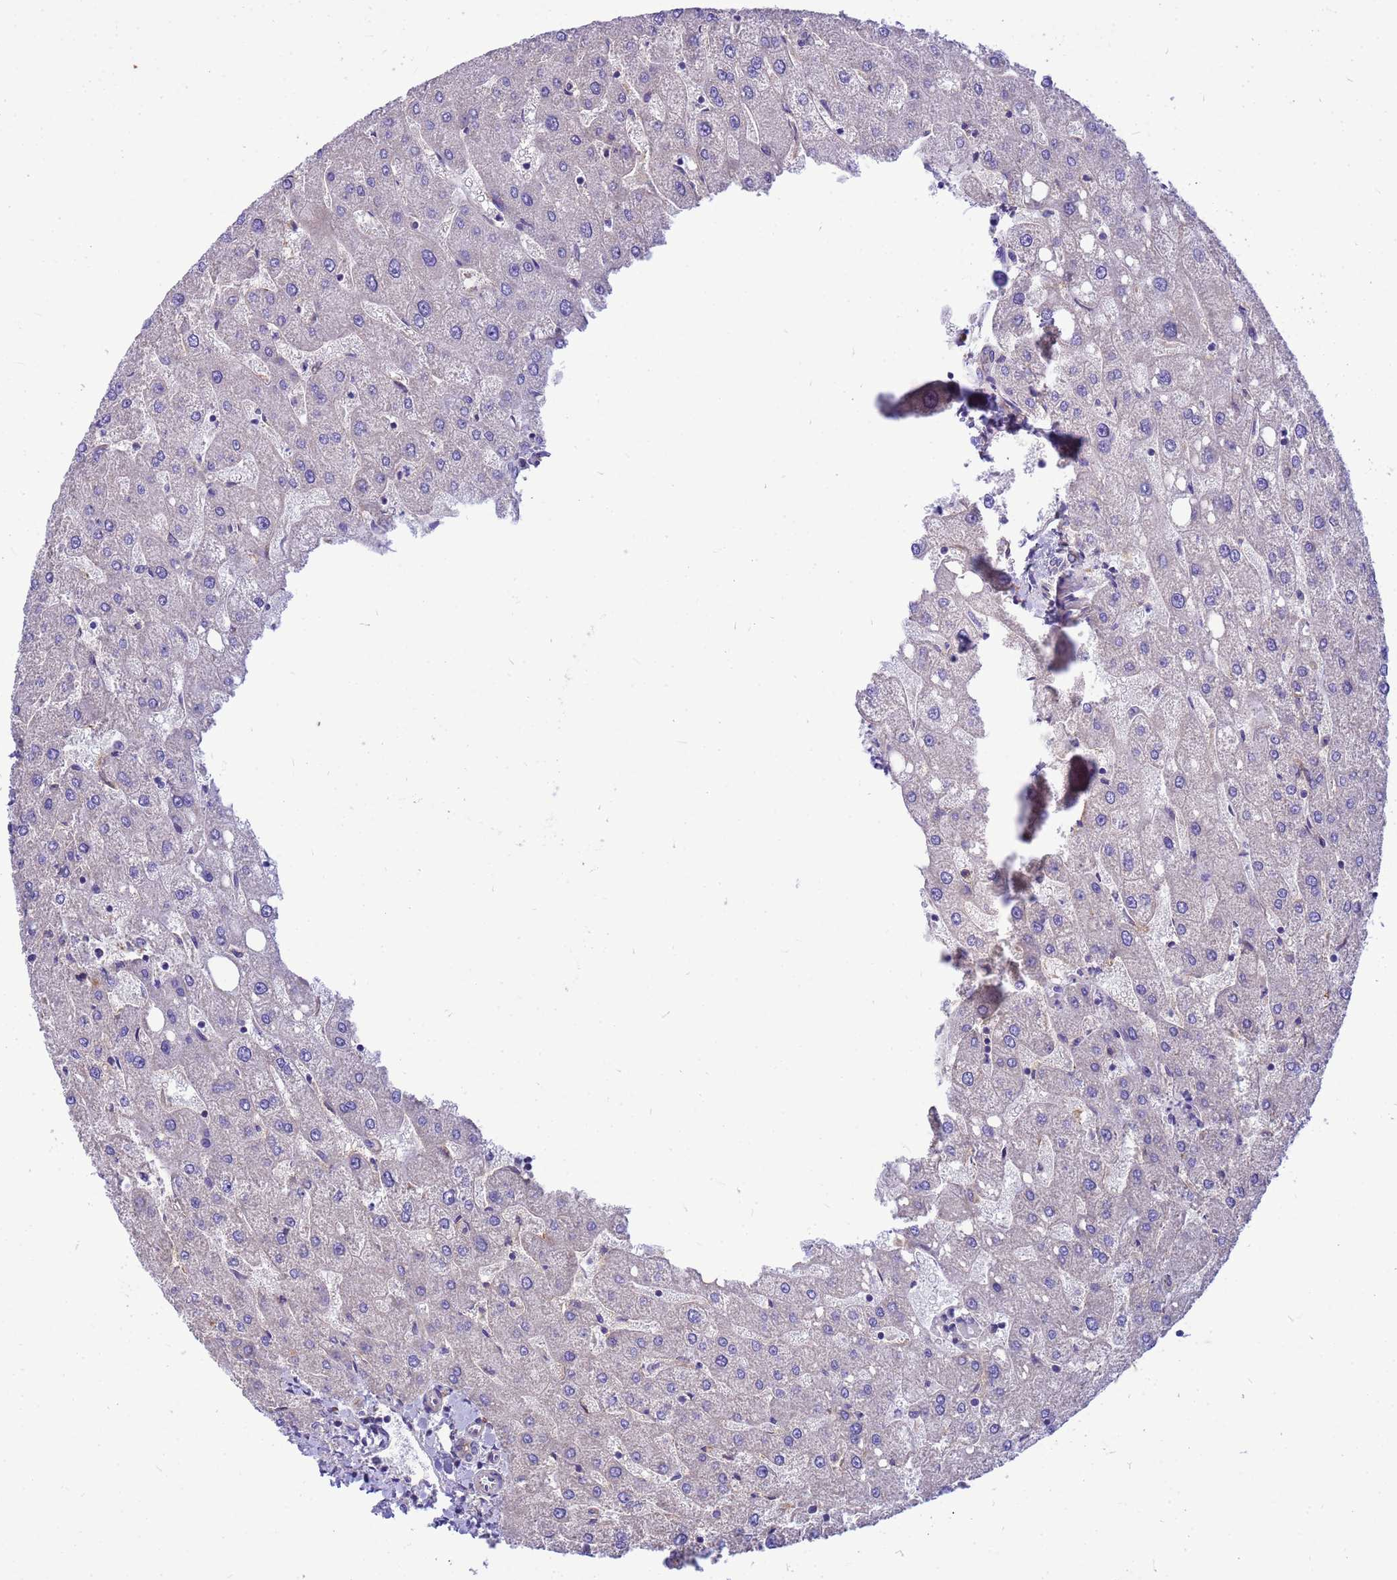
{"staining": {"intensity": "weak", "quantity": ">75%", "location": "cytoplasmic/membranous"}, "tissue": "liver", "cell_type": "Cholangiocytes", "image_type": "normal", "snomed": [{"axis": "morphology", "description": "Normal tissue, NOS"}, {"axis": "topography", "description": "Liver"}], "caption": "DAB (3,3'-diaminobenzidine) immunohistochemical staining of unremarkable liver demonstrates weak cytoplasmic/membranous protein staining in about >75% of cholangiocytes.", "gene": "ENSG00000198211", "patient": {"sex": "male", "age": 67}}